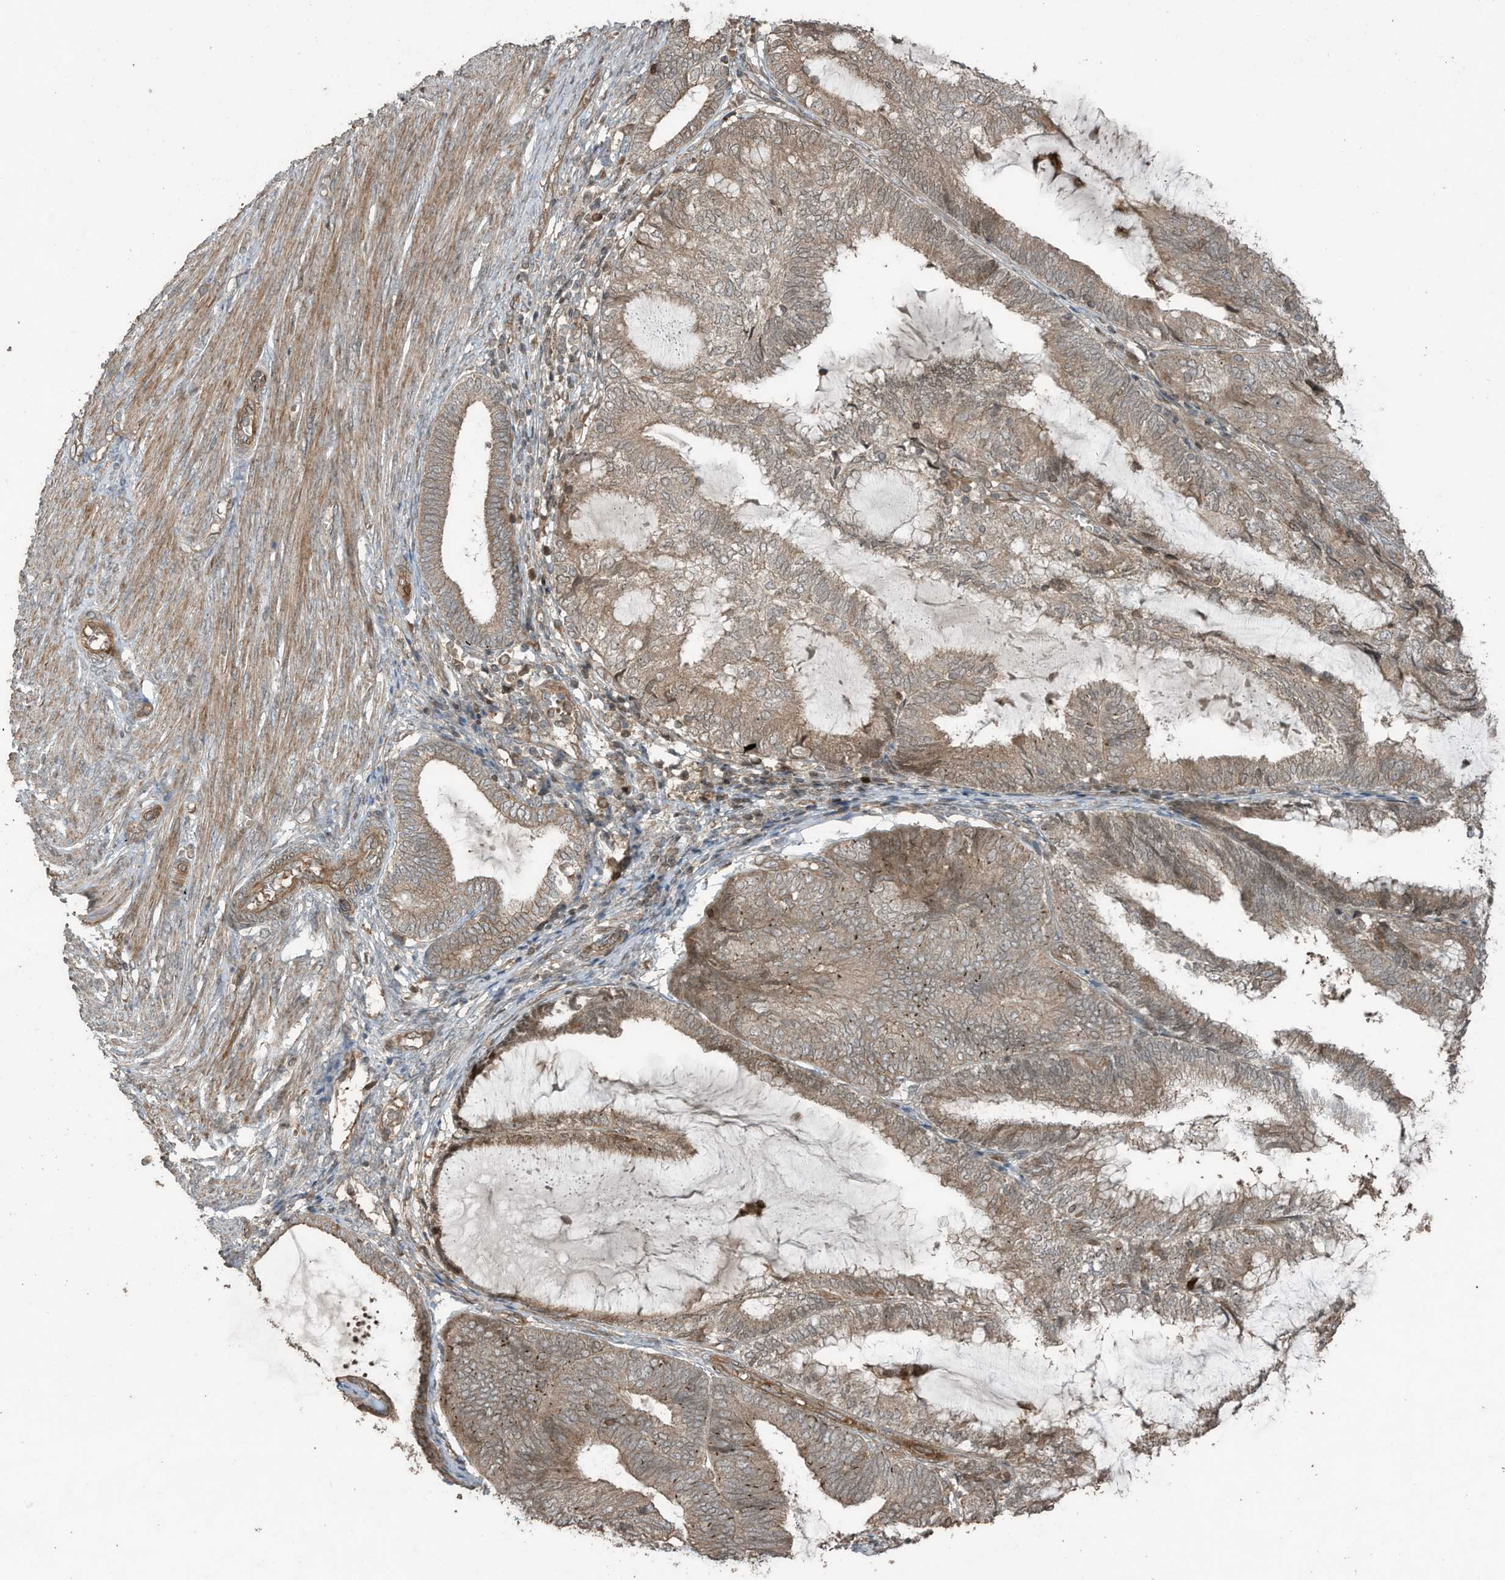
{"staining": {"intensity": "moderate", "quantity": ">75%", "location": "cytoplasmic/membranous"}, "tissue": "endometrial cancer", "cell_type": "Tumor cells", "image_type": "cancer", "snomed": [{"axis": "morphology", "description": "Adenocarcinoma, NOS"}, {"axis": "topography", "description": "Endometrium"}], "caption": "IHC (DAB) staining of human endometrial cancer demonstrates moderate cytoplasmic/membranous protein positivity in about >75% of tumor cells. The staining was performed using DAB, with brown indicating positive protein expression. Nuclei are stained blue with hematoxylin.", "gene": "ZNF653", "patient": {"sex": "female", "age": 81}}